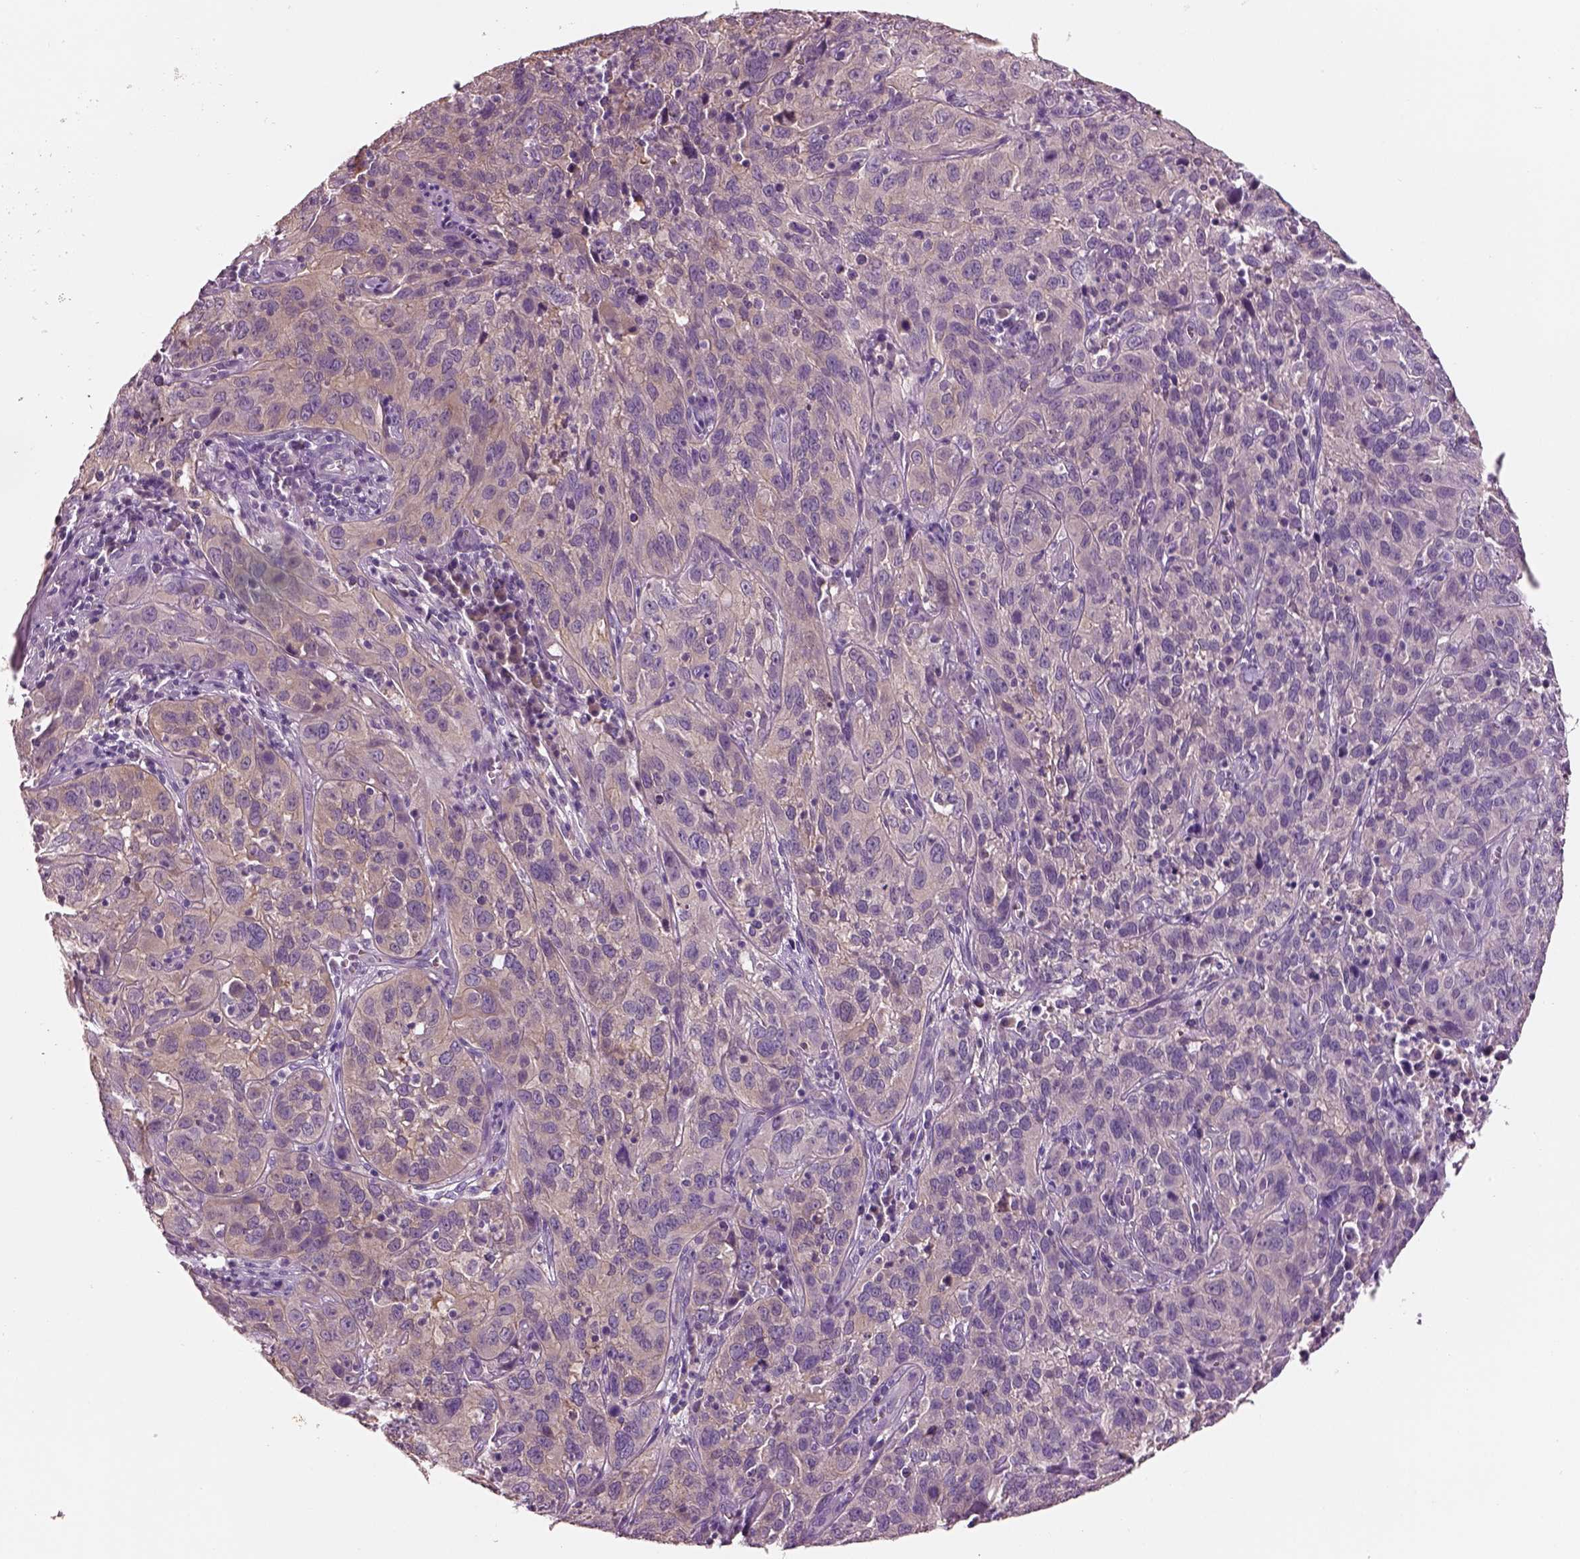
{"staining": {"intensity": "weak", "quantity": "25%-75%", "location": "cytoplasmic/membranous"}, "tissue": "cervical cancer", "cell_type": "Tumor cells", "image_type": "cancer", "snomed": [{"axis": "morphology", "description": "Squamous cell carcinoma, NOS"}, {"axis": "topography", "description": "Cervix"}], "caption": "IHC image of neoplastic tissue: human squamous cell carcinoma (cervical) stained using immunohistochemistry (IHC) shows low levels of weak protein expression localized specifically in the cytoplasmic/membranous of tumor cells, appearing as a cytoplasmic/membranous brown color.", "gene": "ELSPBP1", "patient": {"sex": "female", "age": 32}}